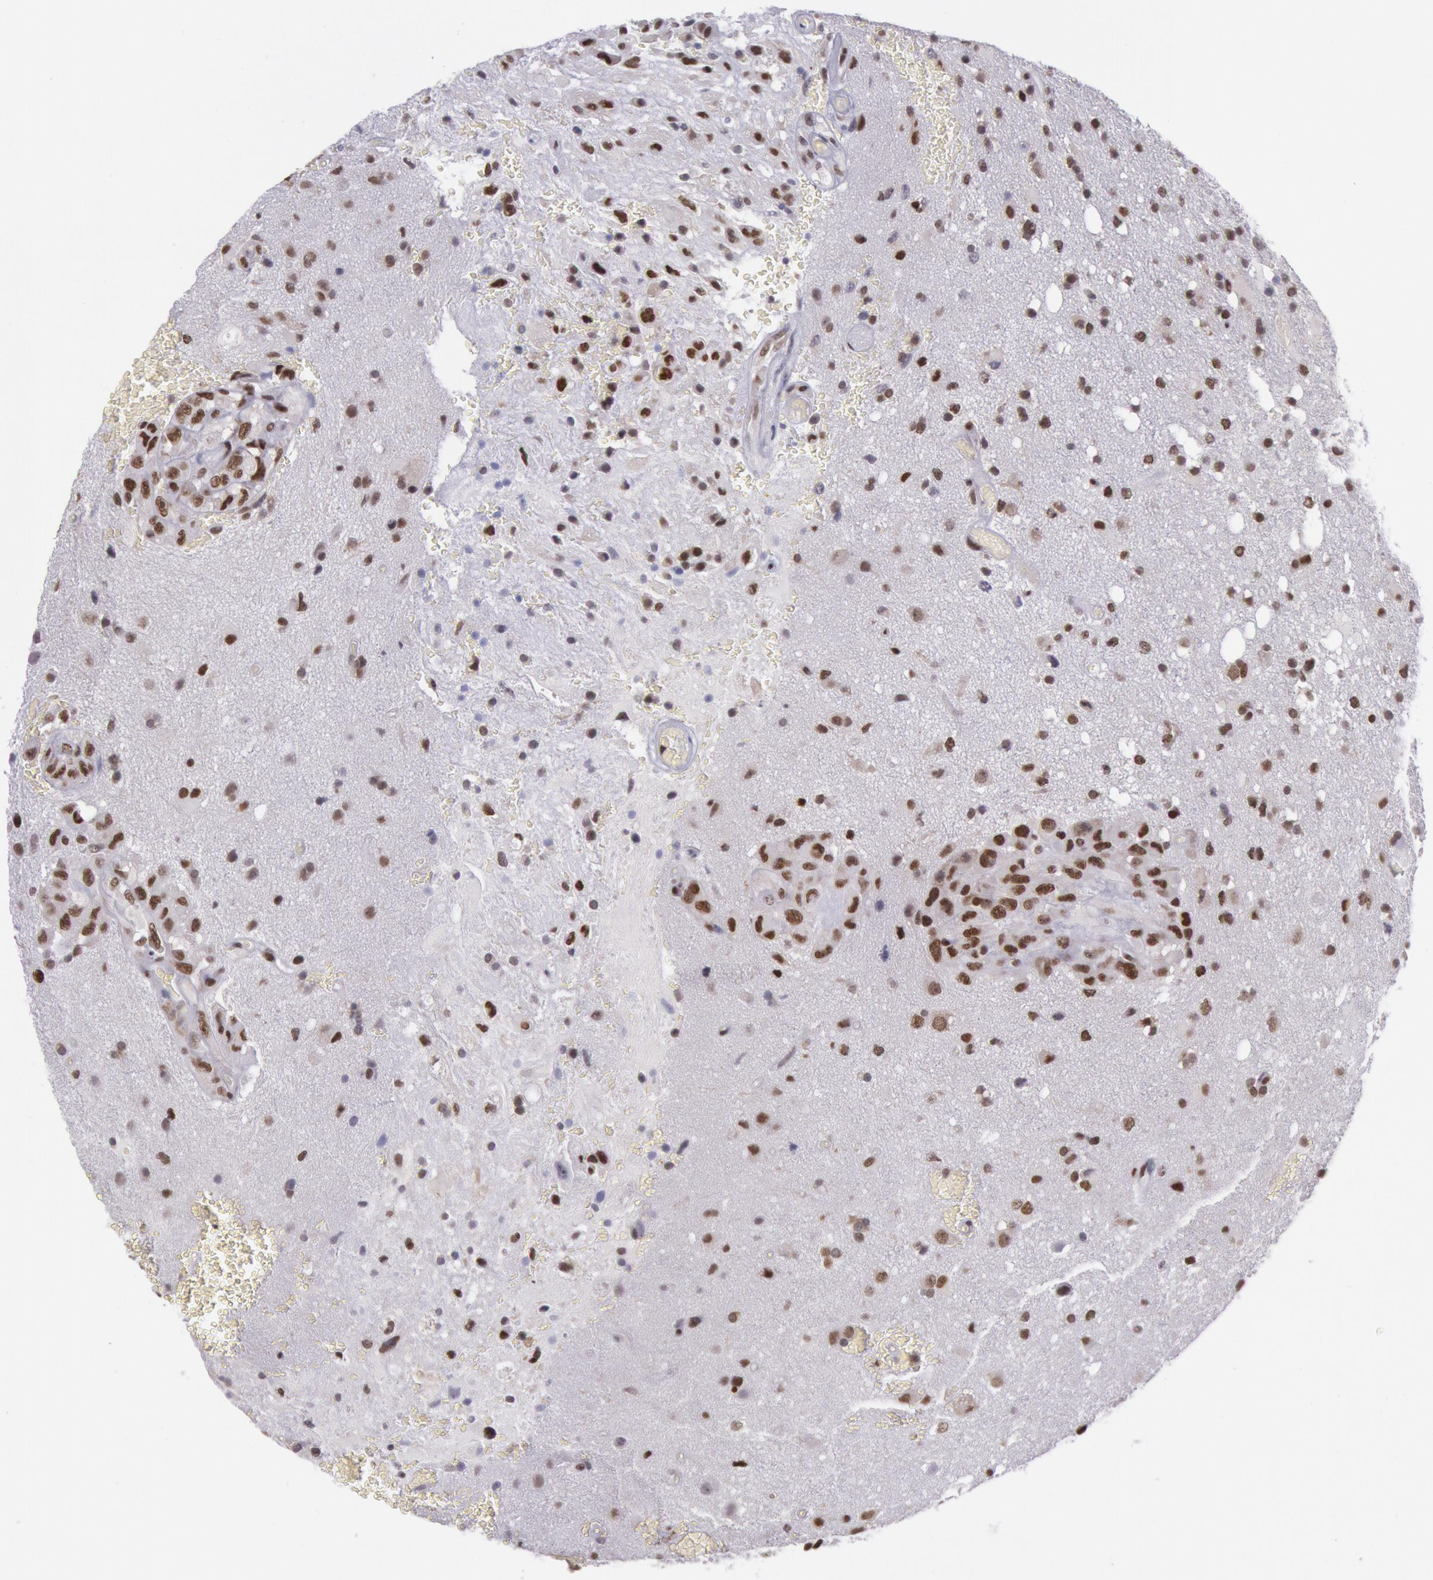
{"staining": {"intensity": "strong", "quantity": "25%-75%", "location": "nuclear"}, "tissue": "glioma", "cell_type": "Tumor cells", "image_type": "cancer", "snomed": [{"axis": "morphology", "description": "Glioma, malignant, High grade"}, {"axis": "topography", "description": "Brain"}], "caption": "Immunohistochemical staining of glioma demonstrates high levels of strong nuclear protein positivity in approximately 25%-75% of tumor cells.", "gene": "NKAP", "patient": {"sex": "male", "age": 48}}